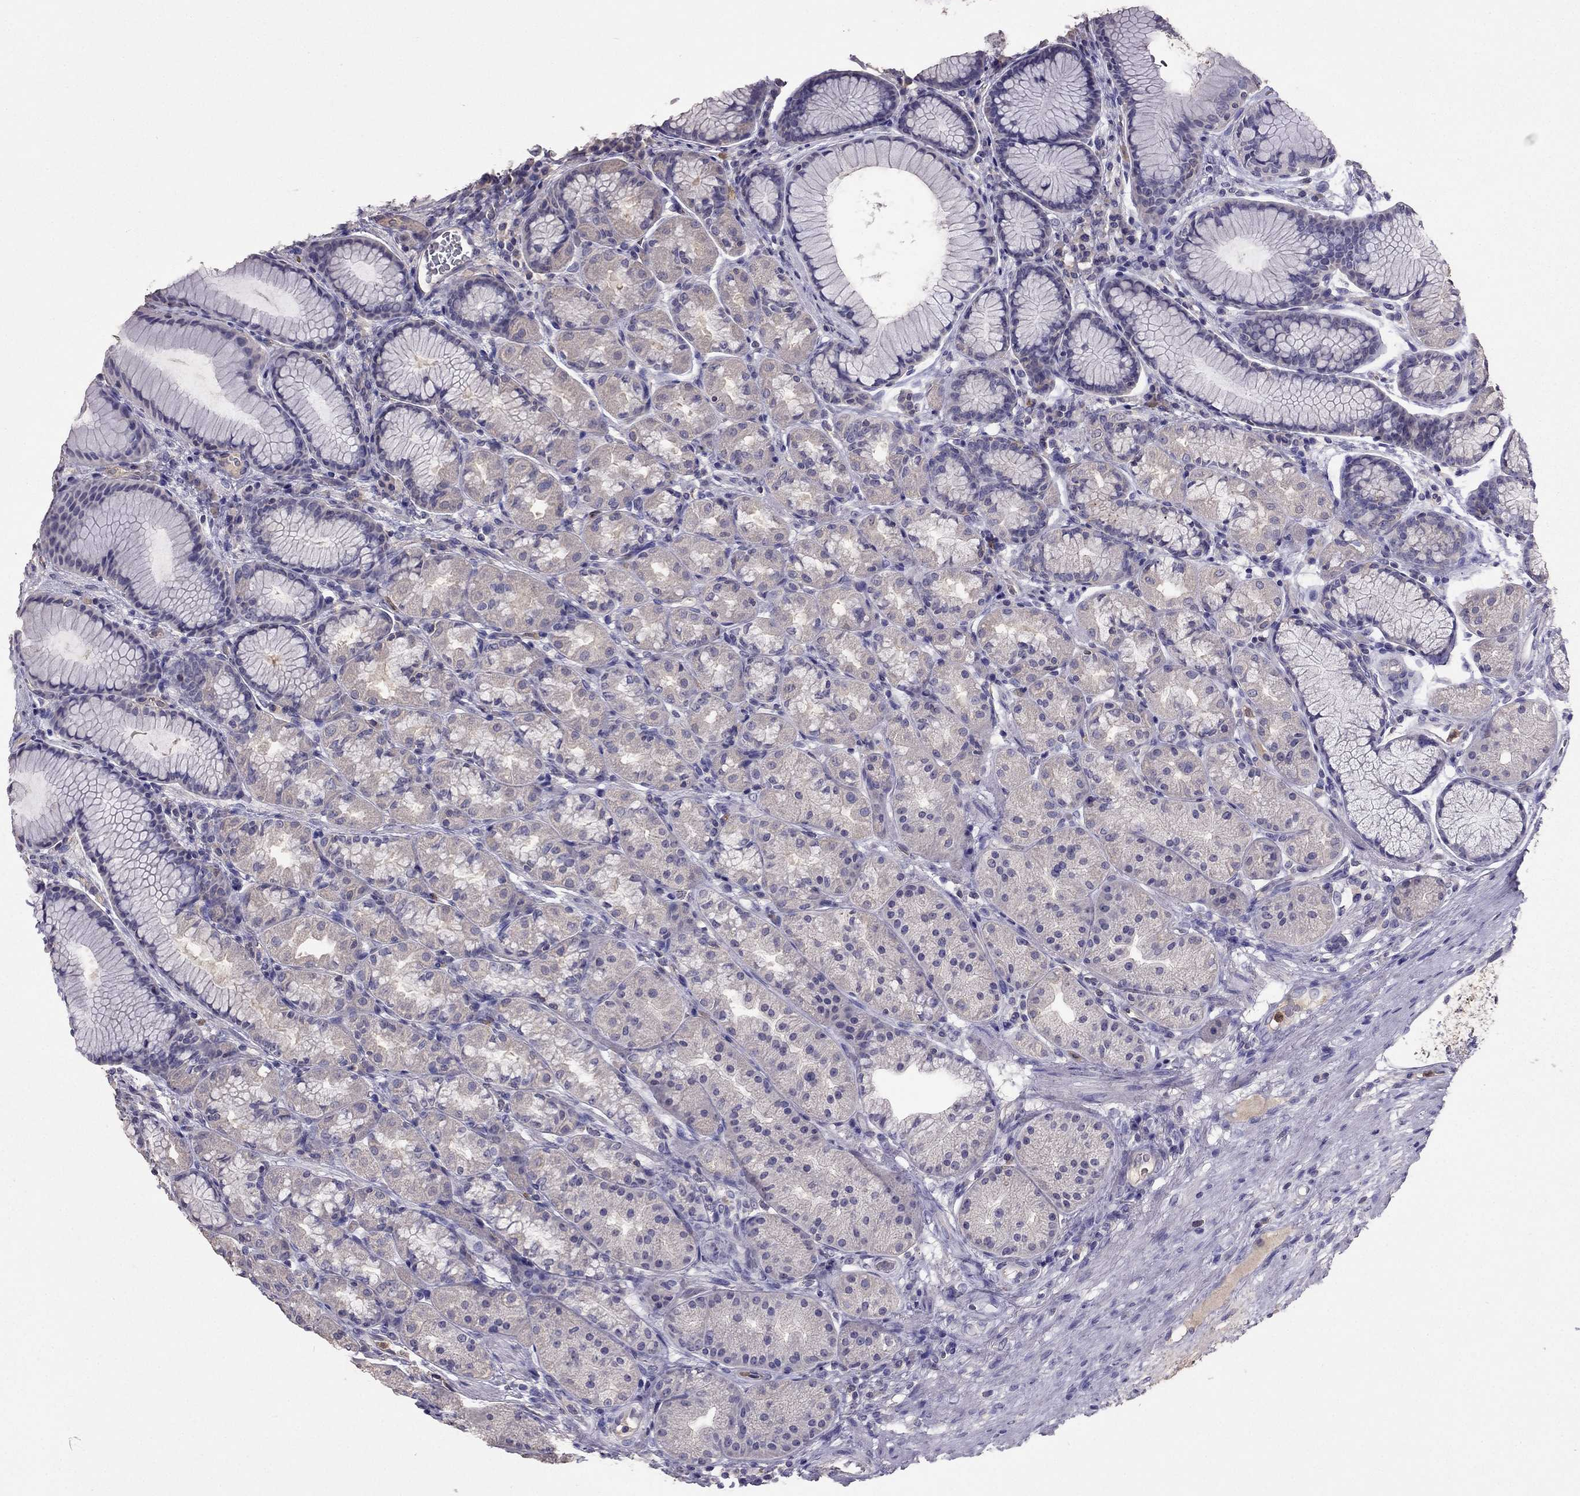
{"staining": {"intensity": "weak", "quantity": "<25%", "location": "cytoplasmic/membranous"}, "tissue": "stomach", "cell_type": "Glandular cells", "image_type": "normal", "snomed": [{"axis": "morphology", "description": "Normal tissue, NOS"}, {"axis": "morphology", "description": "Adenocarcinoma, NOS"}, {"axis": "topography", "description": "Stomach"}], "caption": "Immunohistochemistry (IHC) photomicrograph of benign stomach: stomach stained with DAB (3,3'-diaminobenzidine) displays no significant protein staining in glandular cells.", "gene": "RFLNB", "patient": {"sex": "female", "age": 79}}